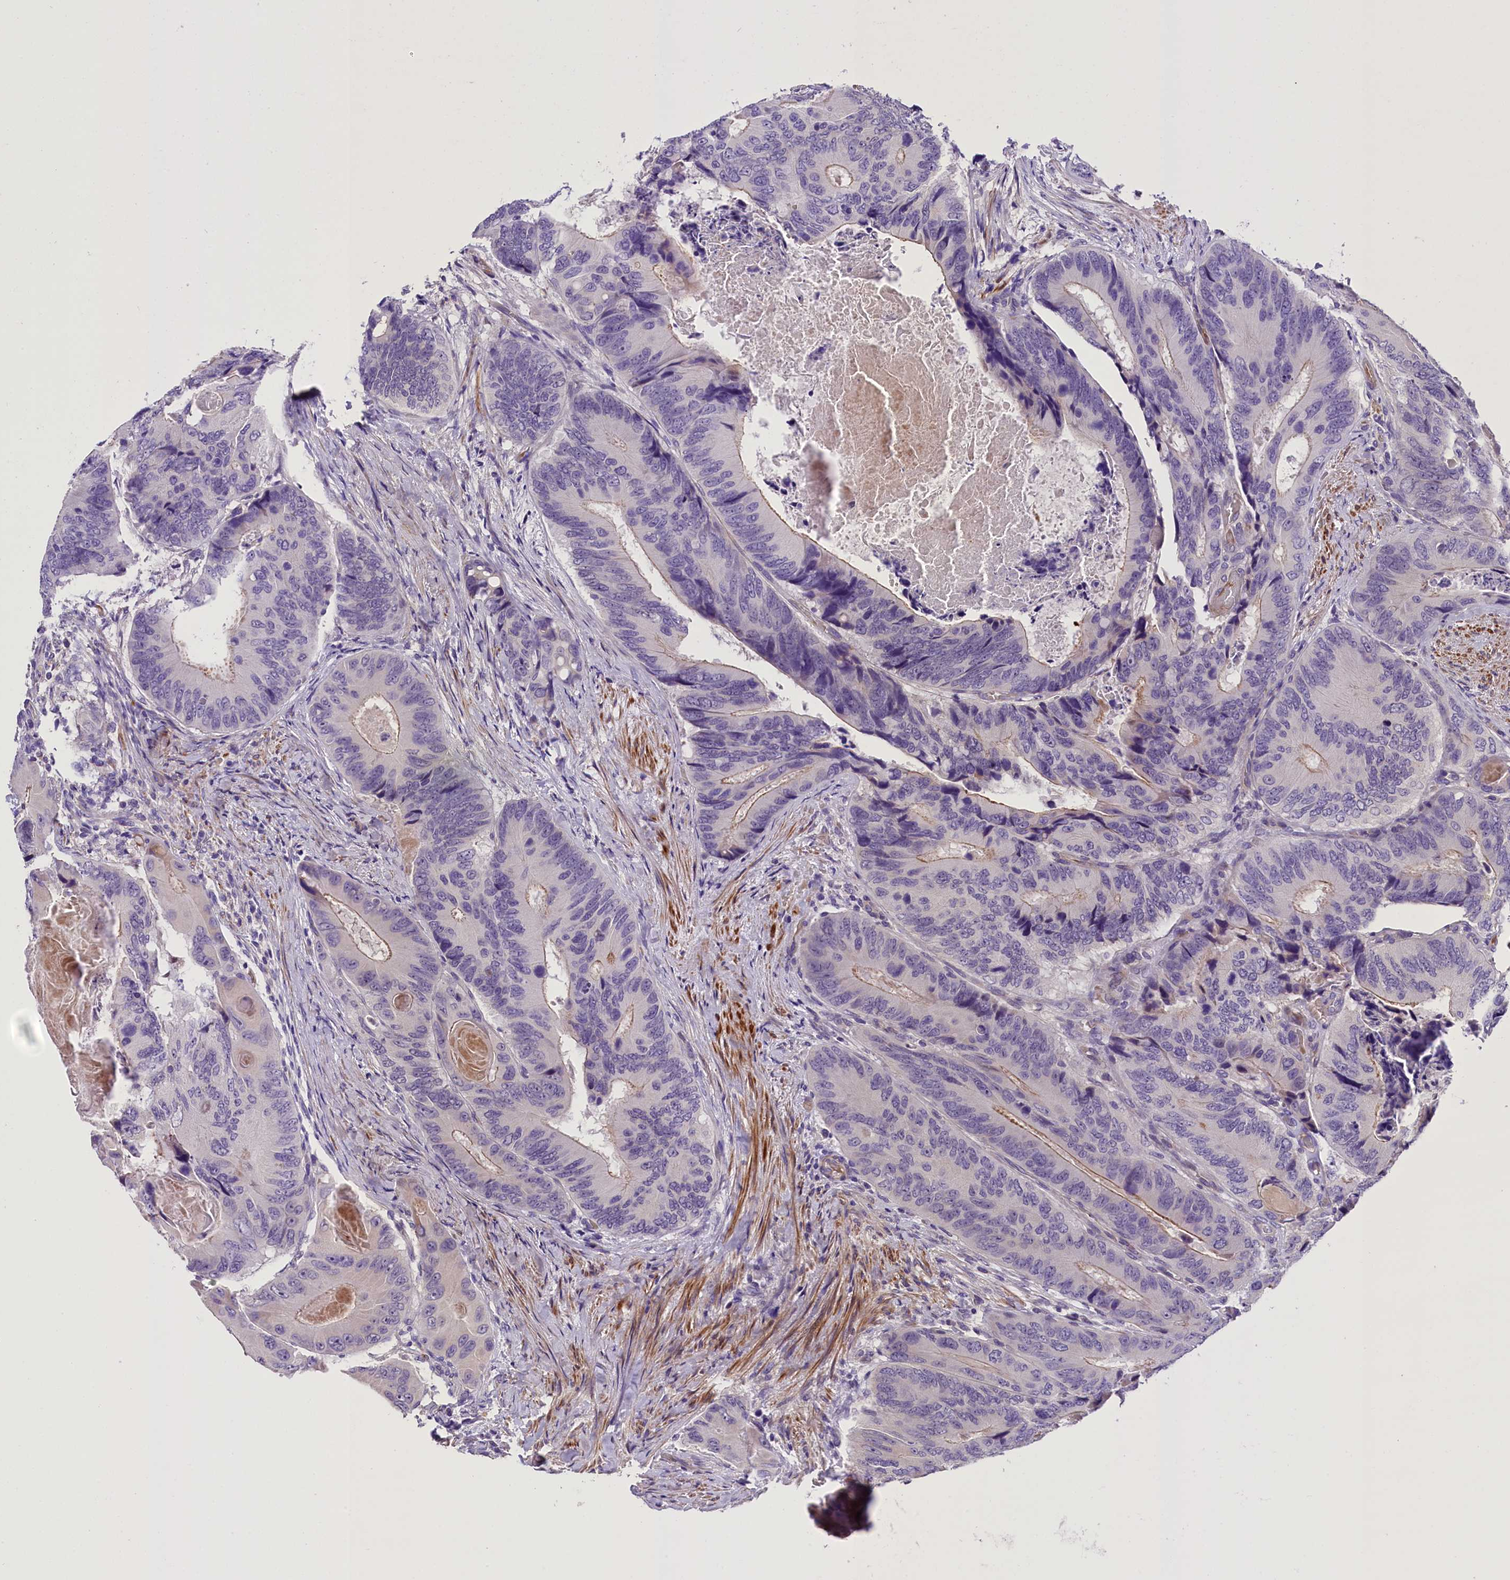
{"staining": {"intensity": "moderate", "quantity": "<25%", "location": "cytoplasmic/membranous"}, "tissue": "colorectal cancer", "cell_type": "Tumor cells", "image_type": "cancer", "snomed": [{"axis": "morphology", "description": "Adenocarcinoma, NOS"}, {"axis": "topography", "description": "Colon"}], "caption": "There is low levels of moderate cytoplasmic/membranous expression in tumor cells of adenocarcinoma (colorectal), as demonstrated by immunohistochemical staining (brown color).", "gene": "MEX3B", "patient": {"sex": "male", "age": 84}}